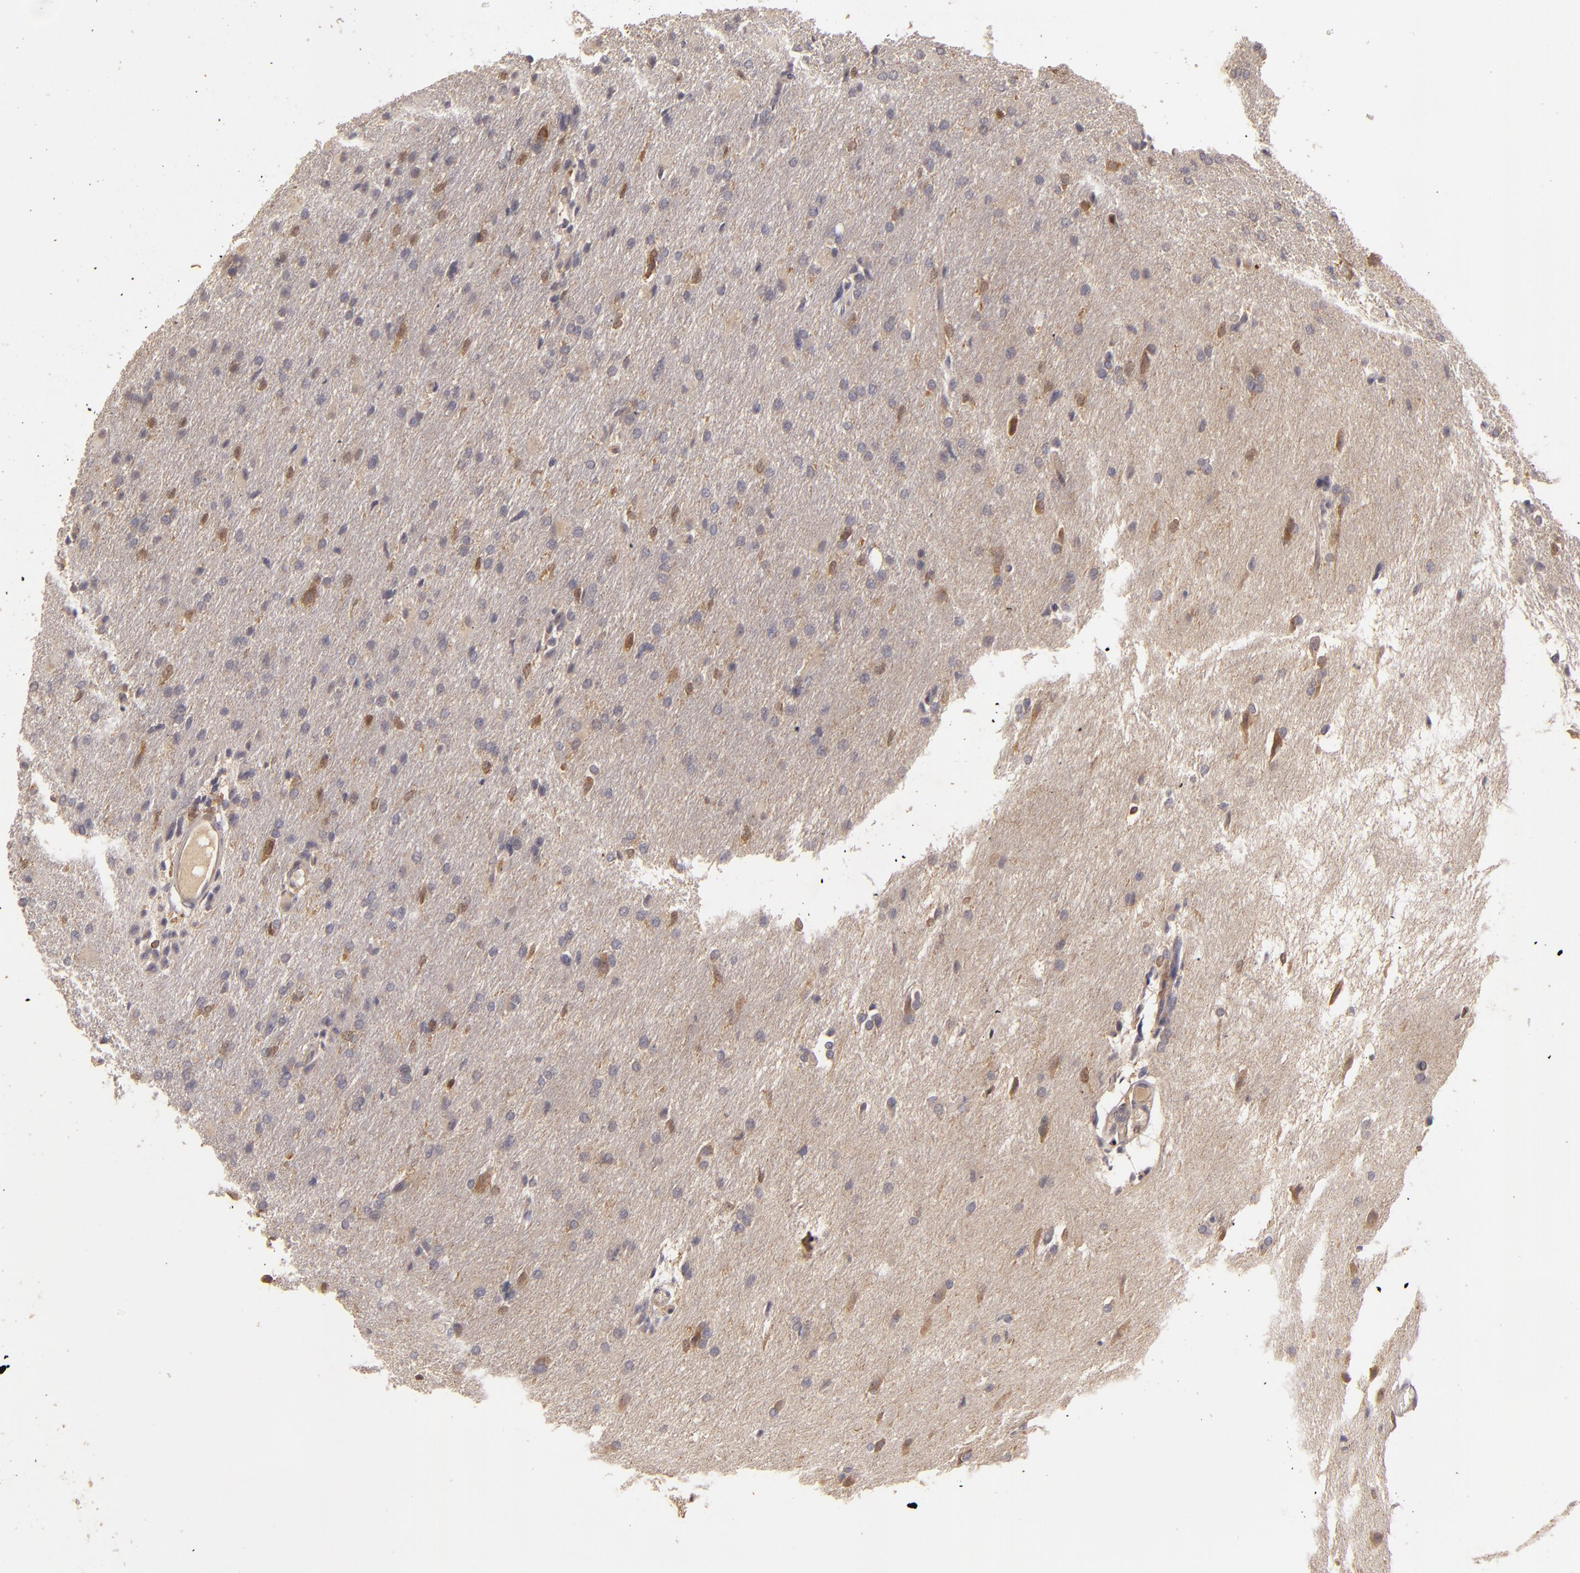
{"staining": {"intensity": "moderate", "quantity": ">75%", "location": "cytoplasmic/membranous"}, "tissue": "glioma", "cell_type": "Tumor cells", "image_type": "cancer", "snomed": [{"axis": "morphology", "description": "Glioma, malignant, High grade"}, {"axis": "topography", "description": "Brain"}], "caption": "This image demonstrates malignant glioma (high-grade) stained with immunohistochemistry to label a protein in brown. The cytoplasmic/membranous of tumor cells show moderate positivity for the protein. Nuclei are counter-stained blue.", "gene": "PRKCD", "patient": {"sex": "male", "age": 68}}